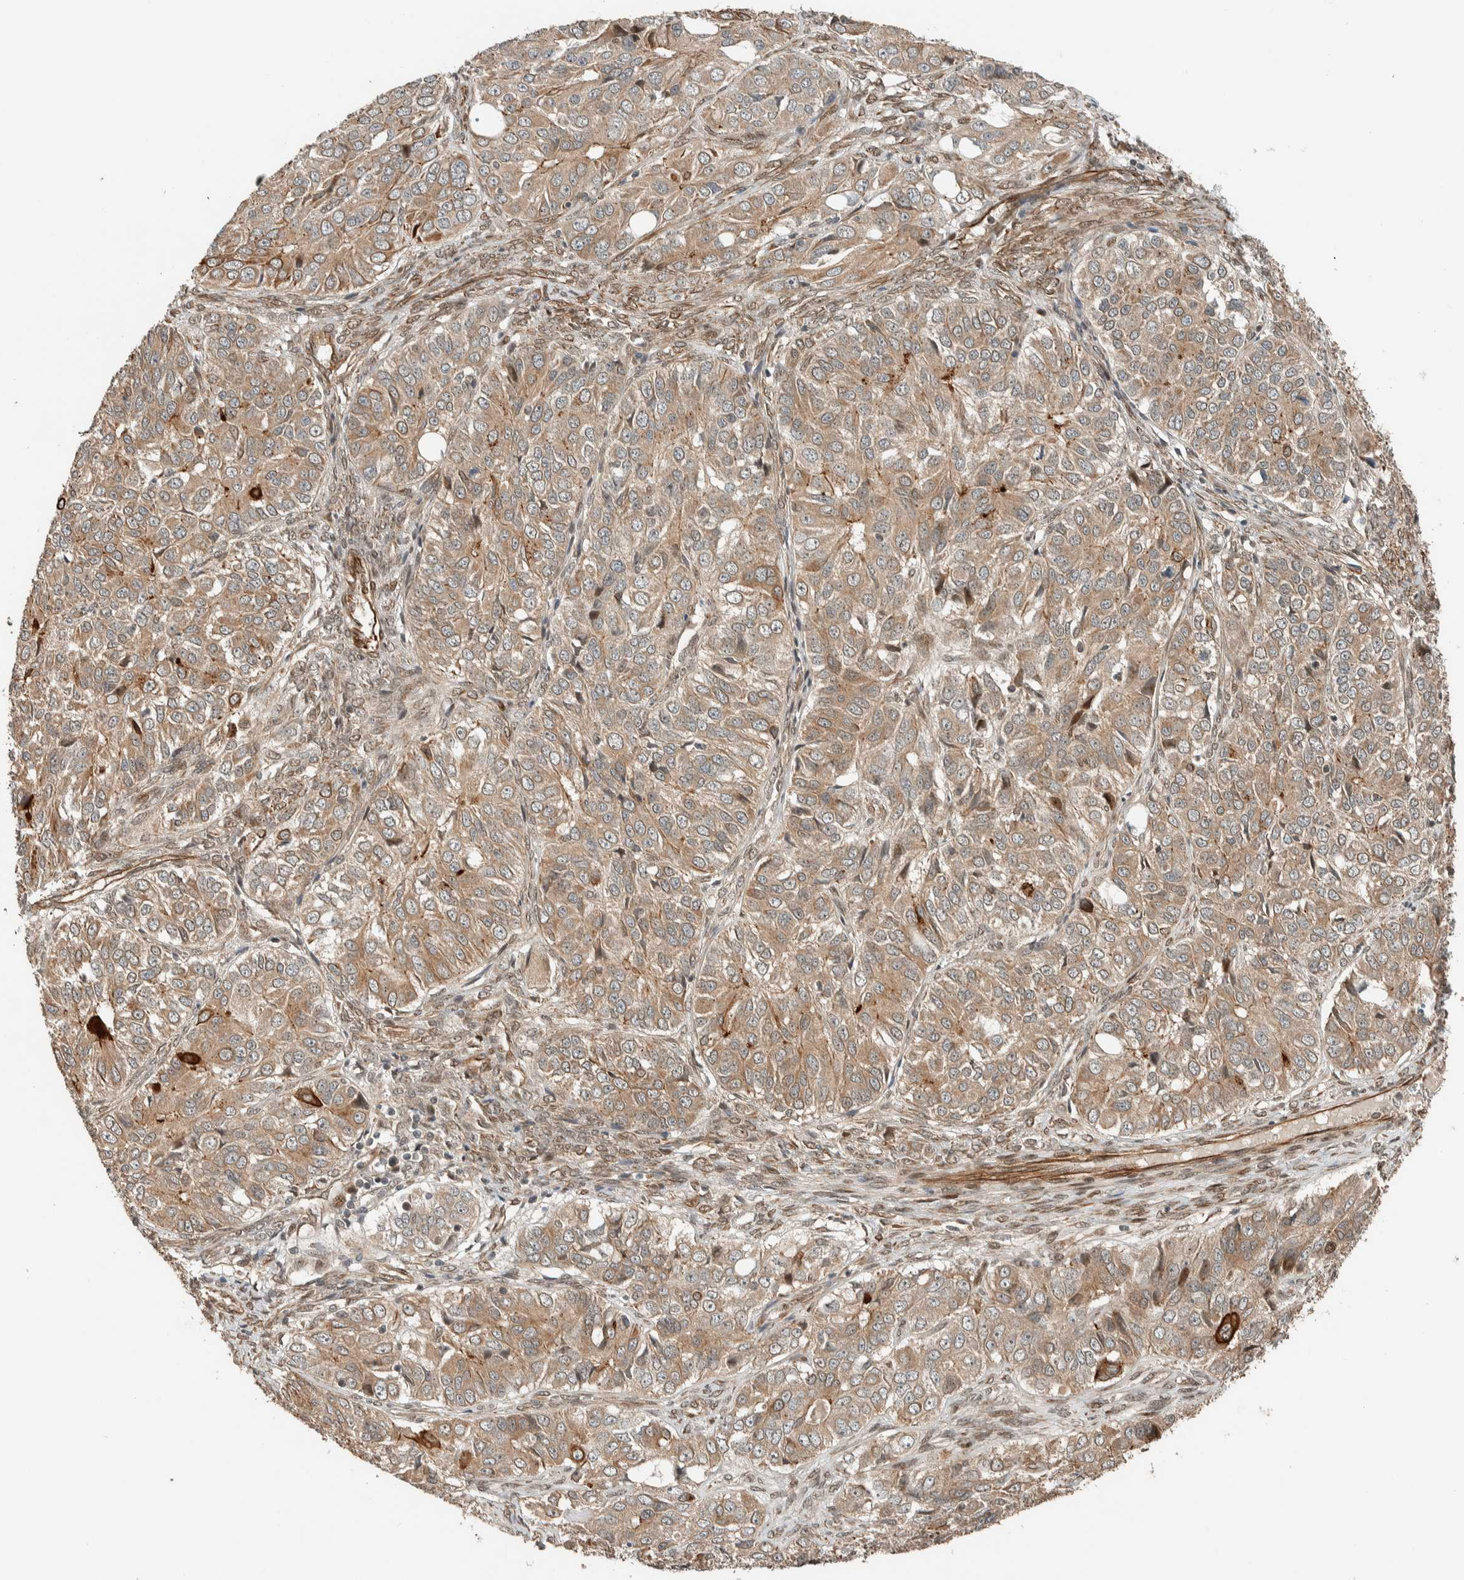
{"staining": {"intensity": "moderate", "quantity": ">75%", "location": "cytoplasmic/membranous"}, "tissue": "ovarian cancer", "cell_type": "Tumor cells", "image_type": "cancer", "snomed": [{"axis": "morphology", "description": "Carcinoma, endometroid"}, {"axis": "topography", "description": "Ovary"}], "caption": "Human ovarian cancer (endometroid carcinoma) stained with a brown dye reveals moderate cytoplasmic/membranous positive staining in approximately >75% of tumor cells.", "gene": "STXBP4", "patient": {"sex": "female", "age": 51}}